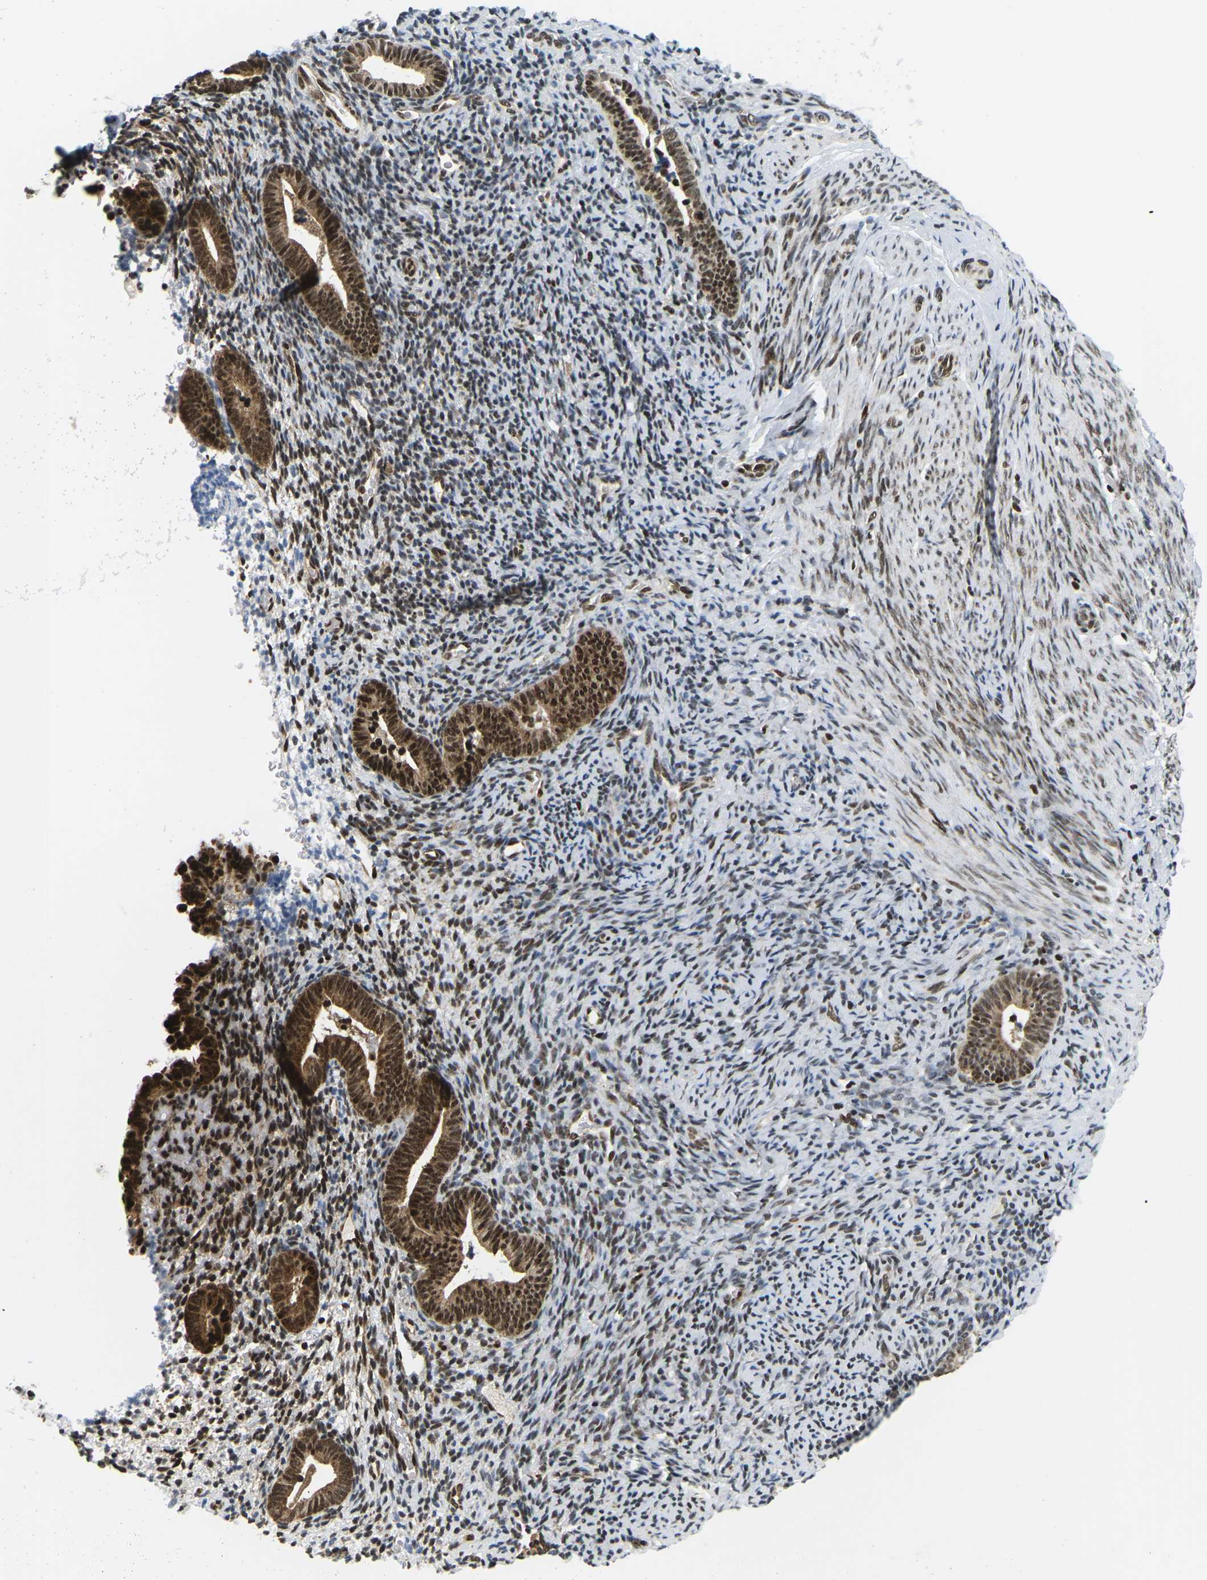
{"staining": {"intensity": "strong", "quantity": "25%-75%", "location": "nuclear"}, "tissue": "endometrium", "cell_type": "Cells in endometrial stroma", "image_type": "normal", "snomed": [{"axis": "morphology", "description": "Normal tissue, NOS"}, {"axis": "topography", "description": "Endometrium"}], "caption": "High-magnification brightfield microscopy of unremarkable endometrium stained with DAB (3,3'-diaminobenzidine) (brown) and counterstained with hematoxylin (blue). cells in endometrial stroma exhibit strong nuclear staining is appreciated in approximately25%-75% of cells.", "gene": "CELF1", "patient": {"sex": "female", "age": 51}}